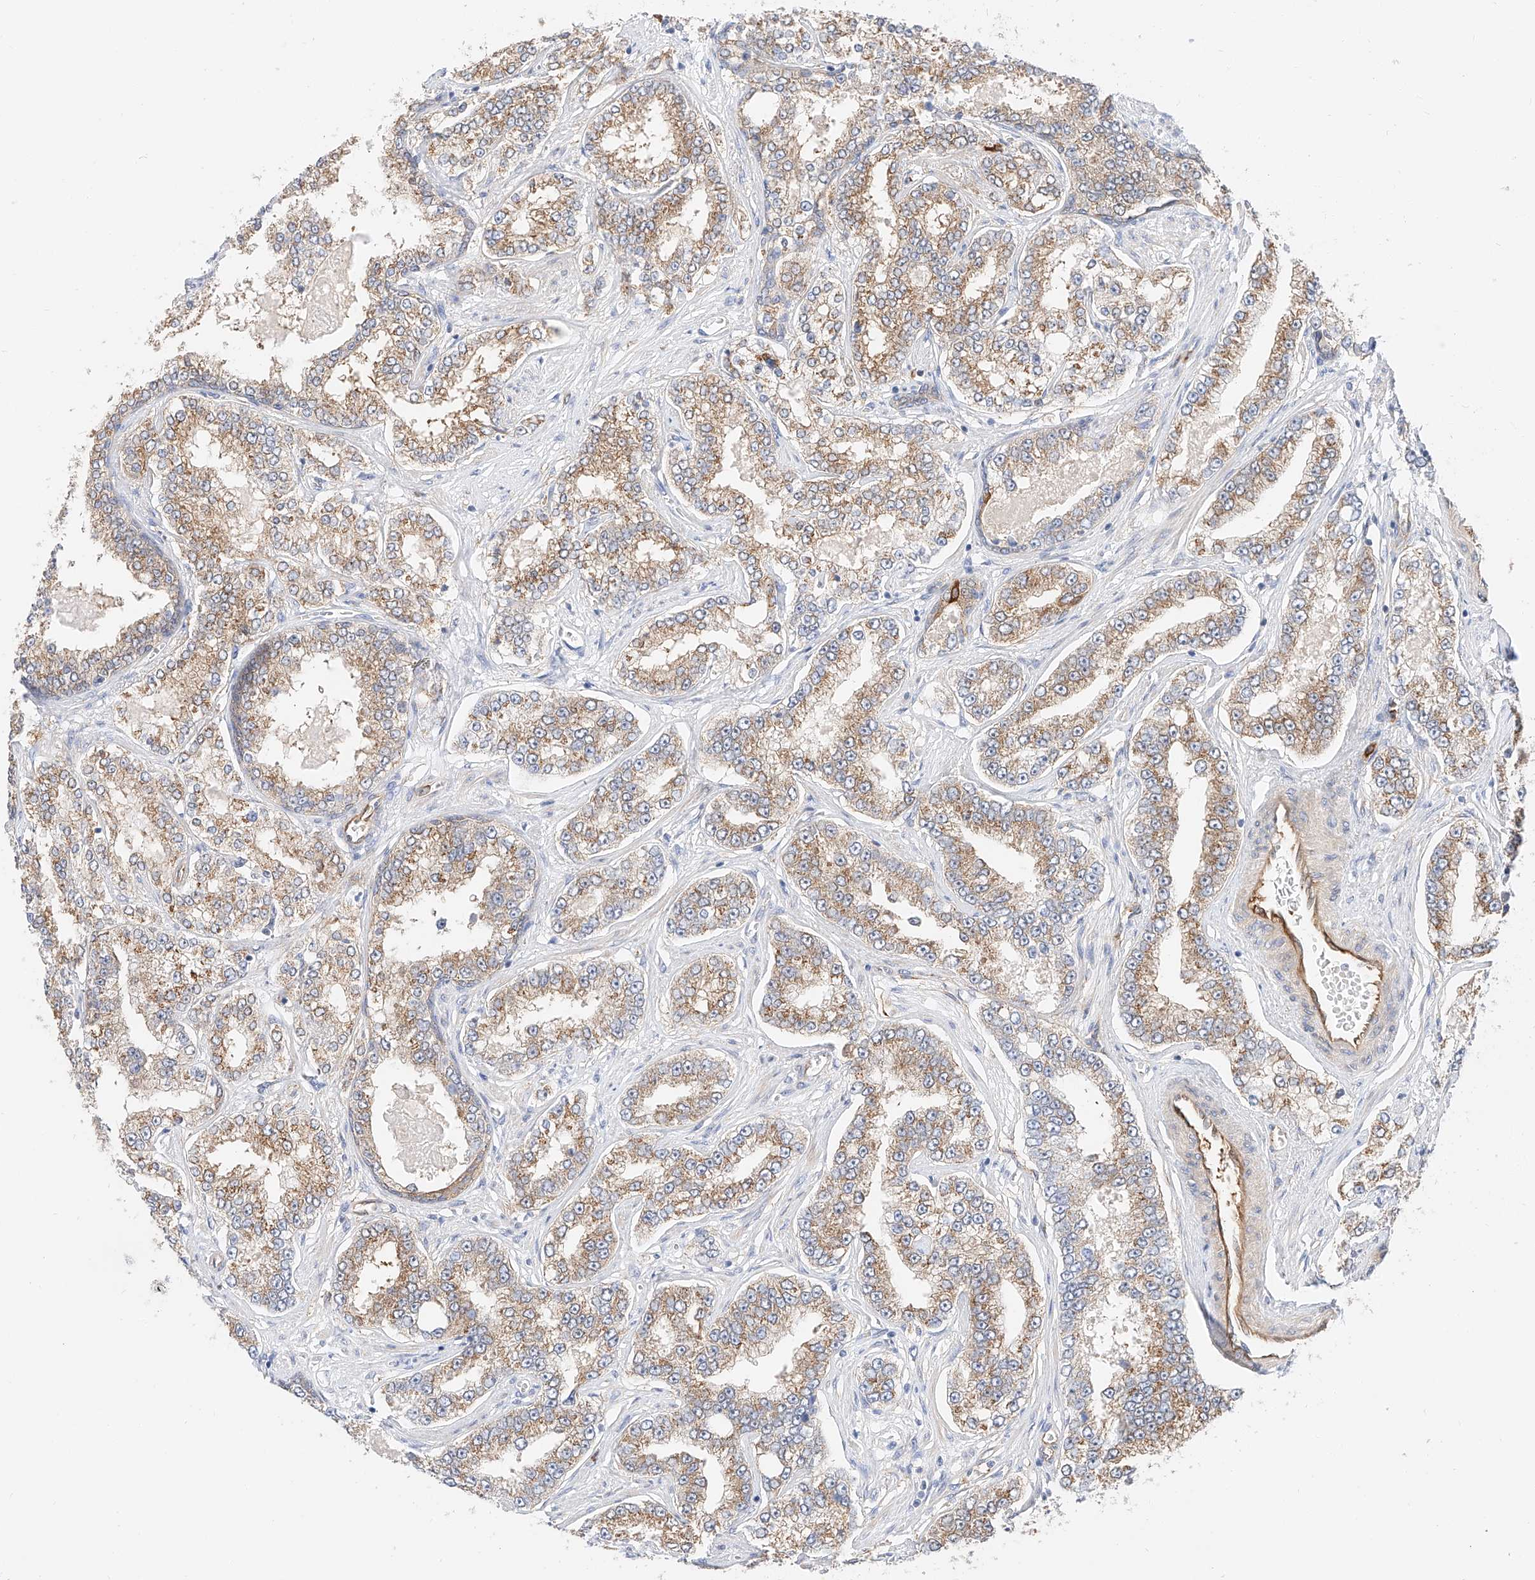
{"staining": {"intensity": "moderate", "quantity": ">75%", "location": "cytoplasmic/membranous"}, "tissue": "prostate cancer", "cell_type": "Tumor cells", "image_type": "cancer", "snomed": [{"axis": "morphology", "description": "Normal tissue, NOS"}, {"axis": "morphology", "description": "Adenocarcinoma, High grade"}, {"axis": "topography", "description": "Prostate"}], "caption": "Immunohistochemistry (IHC) of prostate cancer (high-grade adenocarcinoma) reveals medium levels of moderate cytoplasmic/membranous positivity in approximately >75% of tumor cells.", "gene": "CARMIL1", "patient": {"sex": "male", "age": 83}}